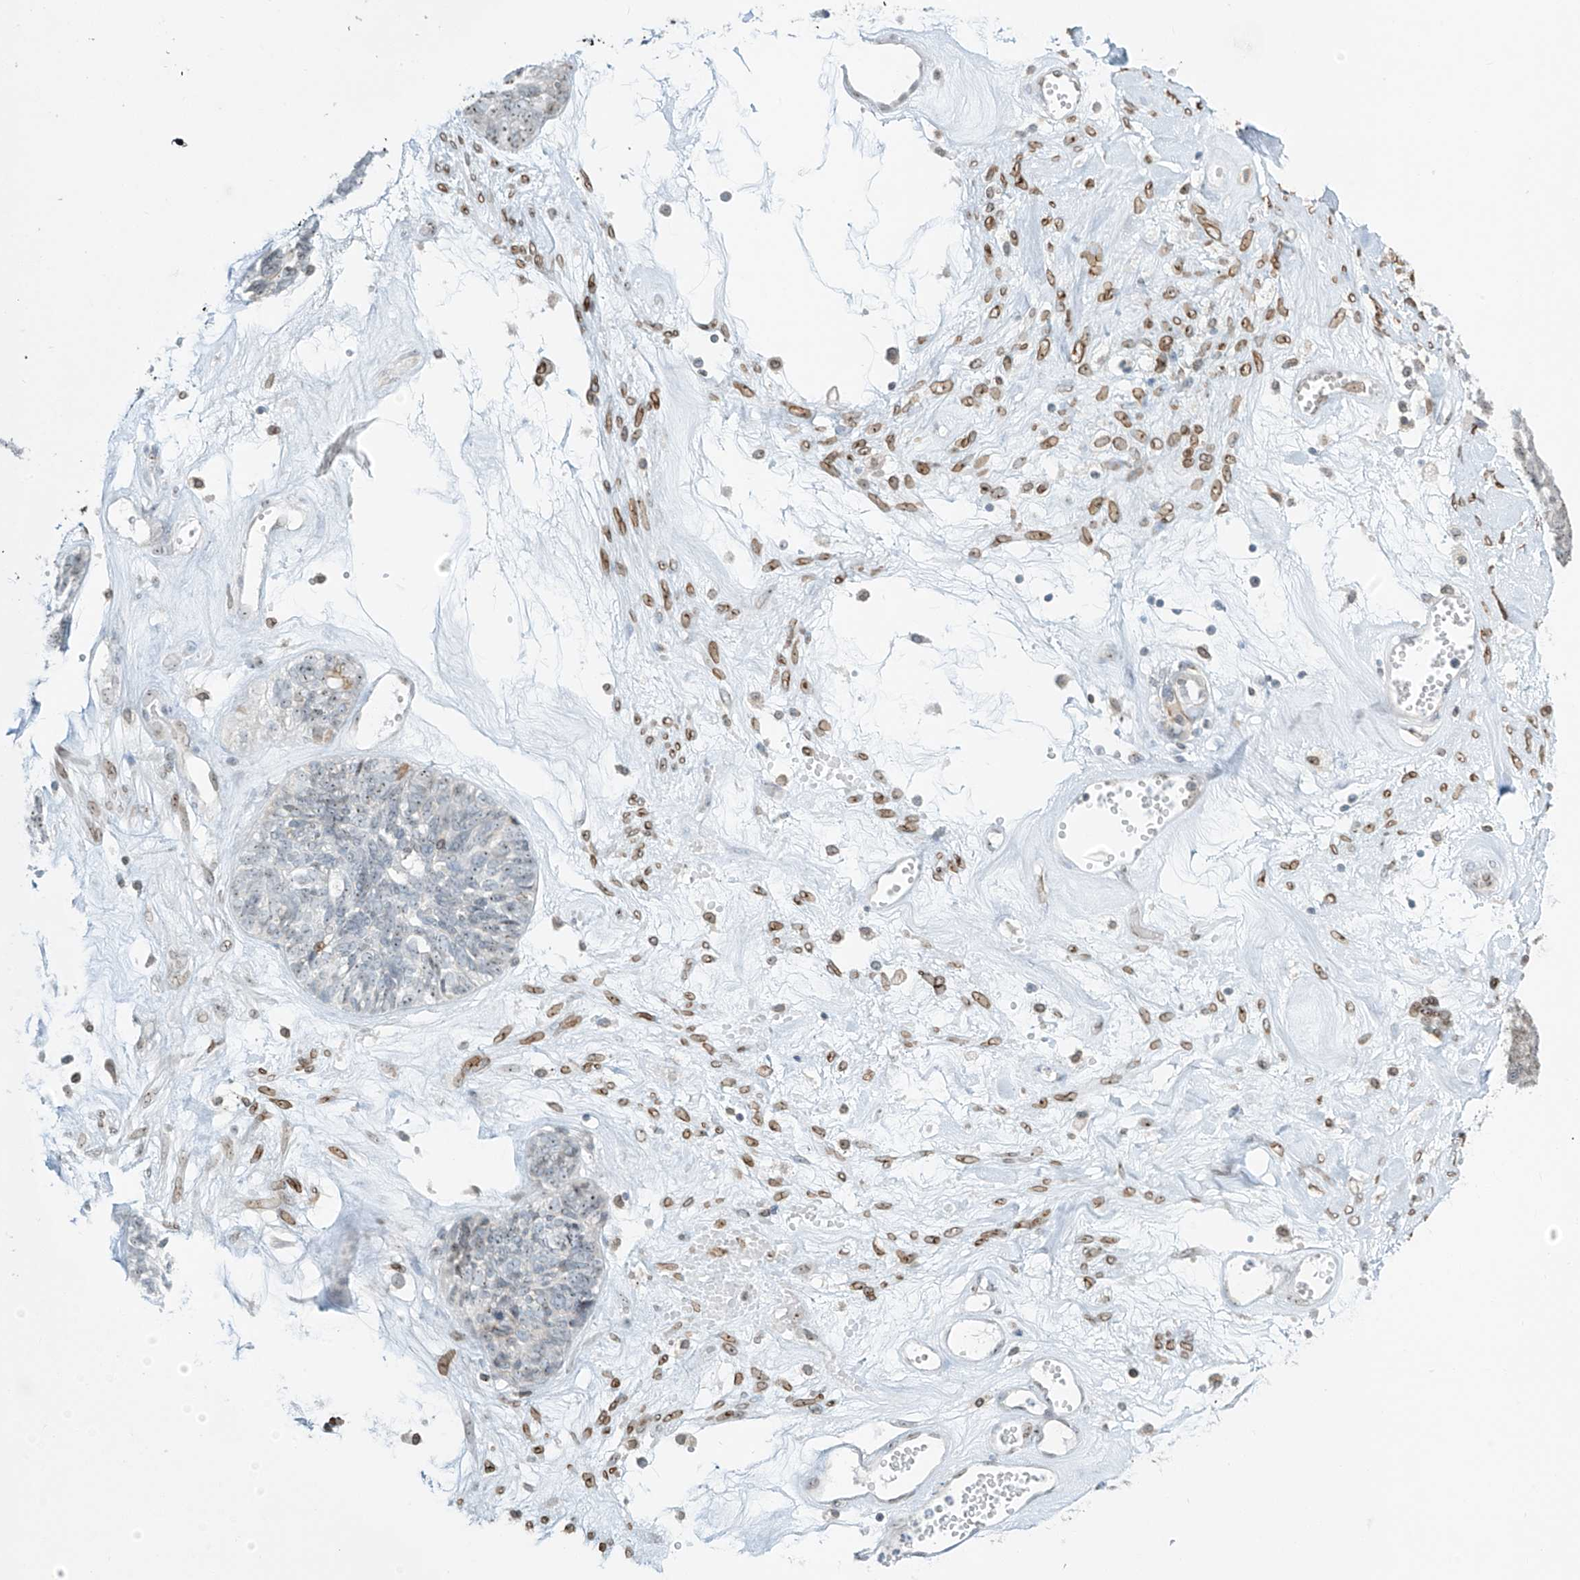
{"staining": {"intensity": "moderate", "quantity": "<25%", "location": "nuclear"}, "tissue": "ovarian cancer", "cell_type": "Tumor cells", "image_type": "cancer", "snomed": [{"axis": "morphology", "description": "Cystadenocarcinoma, serous, NOS"}, {"axis": "topography", "description": "Ovary"}], "caption": "The photomicrograph displays staining of ovarian cancer (serous cystadenocarcinoma), revealing moderate nuclear protein staining (brown color) within tumor cells. The staining is performed using DAB (3,3'-diaminobenzidine) brown chromogen to label protein expression. The nuclei are counter-stained blue using hematoxylin.", "gene": "SAMD15", "patient": {"sex": "female", "age": 79}}